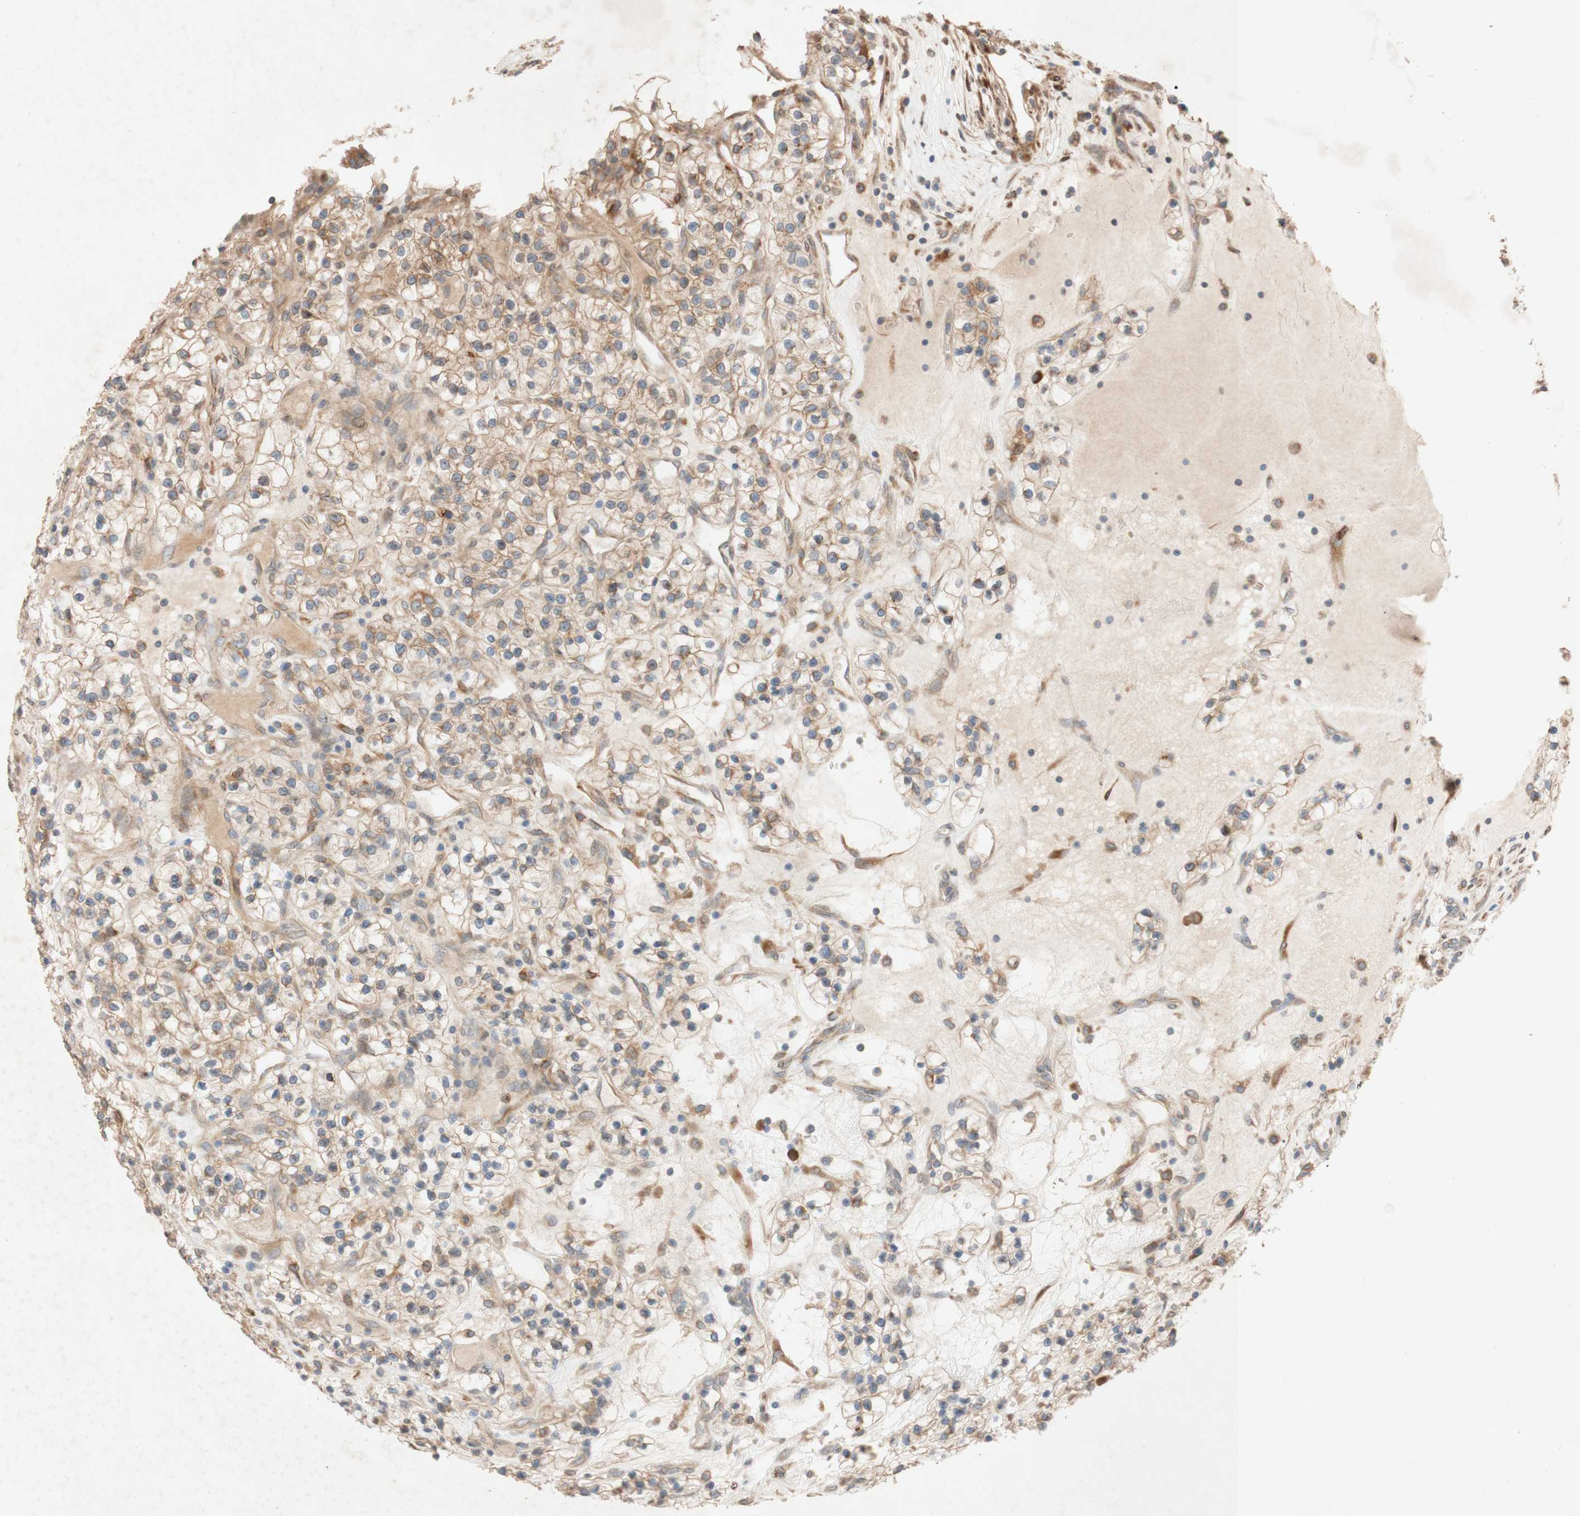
{"staining": {"intensity": "weak", "quantity": ">75%", "location": "cytoplasmic/membranous,nuclear"}, "tissue": "renal cancer", "cell_type": "Tumor cells", "image_type": "cancer", "snomed": [{"axis": "morphology", "description": "Adenocarcinoma, NOS"}, {"axis": "topography", "description": "Kidney"}], "caption": "The immunohistochemical stain highlights weak cytoplasmic/membranous and nuclear staining in tumor cells of renal cancer (adenocarcinoma) tissue. Nuclei are stained in blue.", "gene": "PTPRU", "patient": {"sex": "female", "age": 57}}